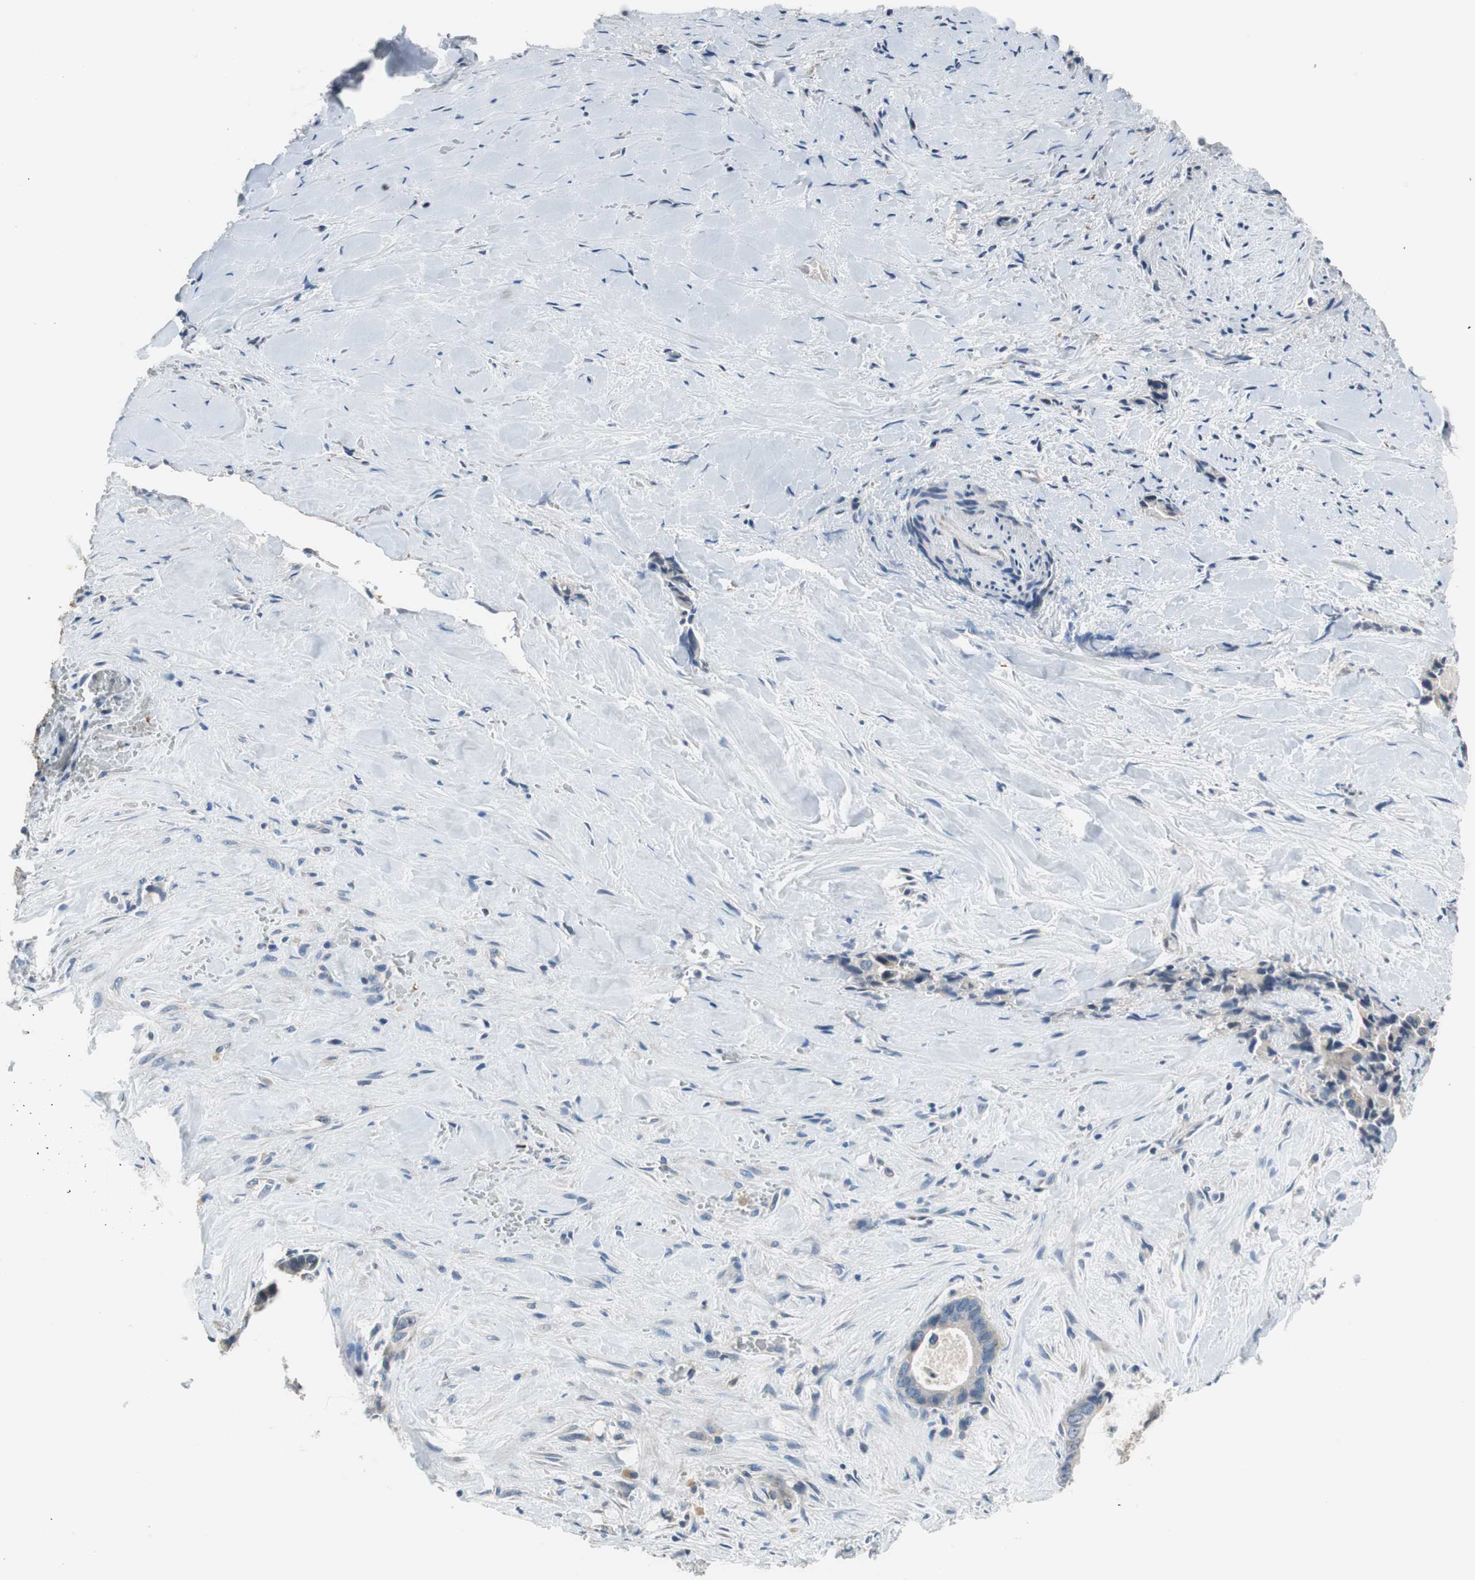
{"staining": {"intensity": "weak", "quantity": "25%-75%", "location": "cytoplasmic/membranous"}, "tissue": "liver cancer", "cell_type": "Tumor cells", "image_type": "cancer", "snomed": [{"axis": "morphology", "description": "Cholangiocarcinoma"}, {"axis": "topography", "description": "Liver"}], "caption": "Liver cancer tissue shows weak cytoplasmic/membranous expression in approximately 25%-75% of tumor cells, visualized by immunohistochemistry. The protein of interest is stained brown, and the nuclei are stained in blue (DAB (3,3'-diaminobenzidine) IHC with brightfield microscopy, high magnification).", "gene": "PI4KB", "patient": {"sex": "female", "age": 55}}